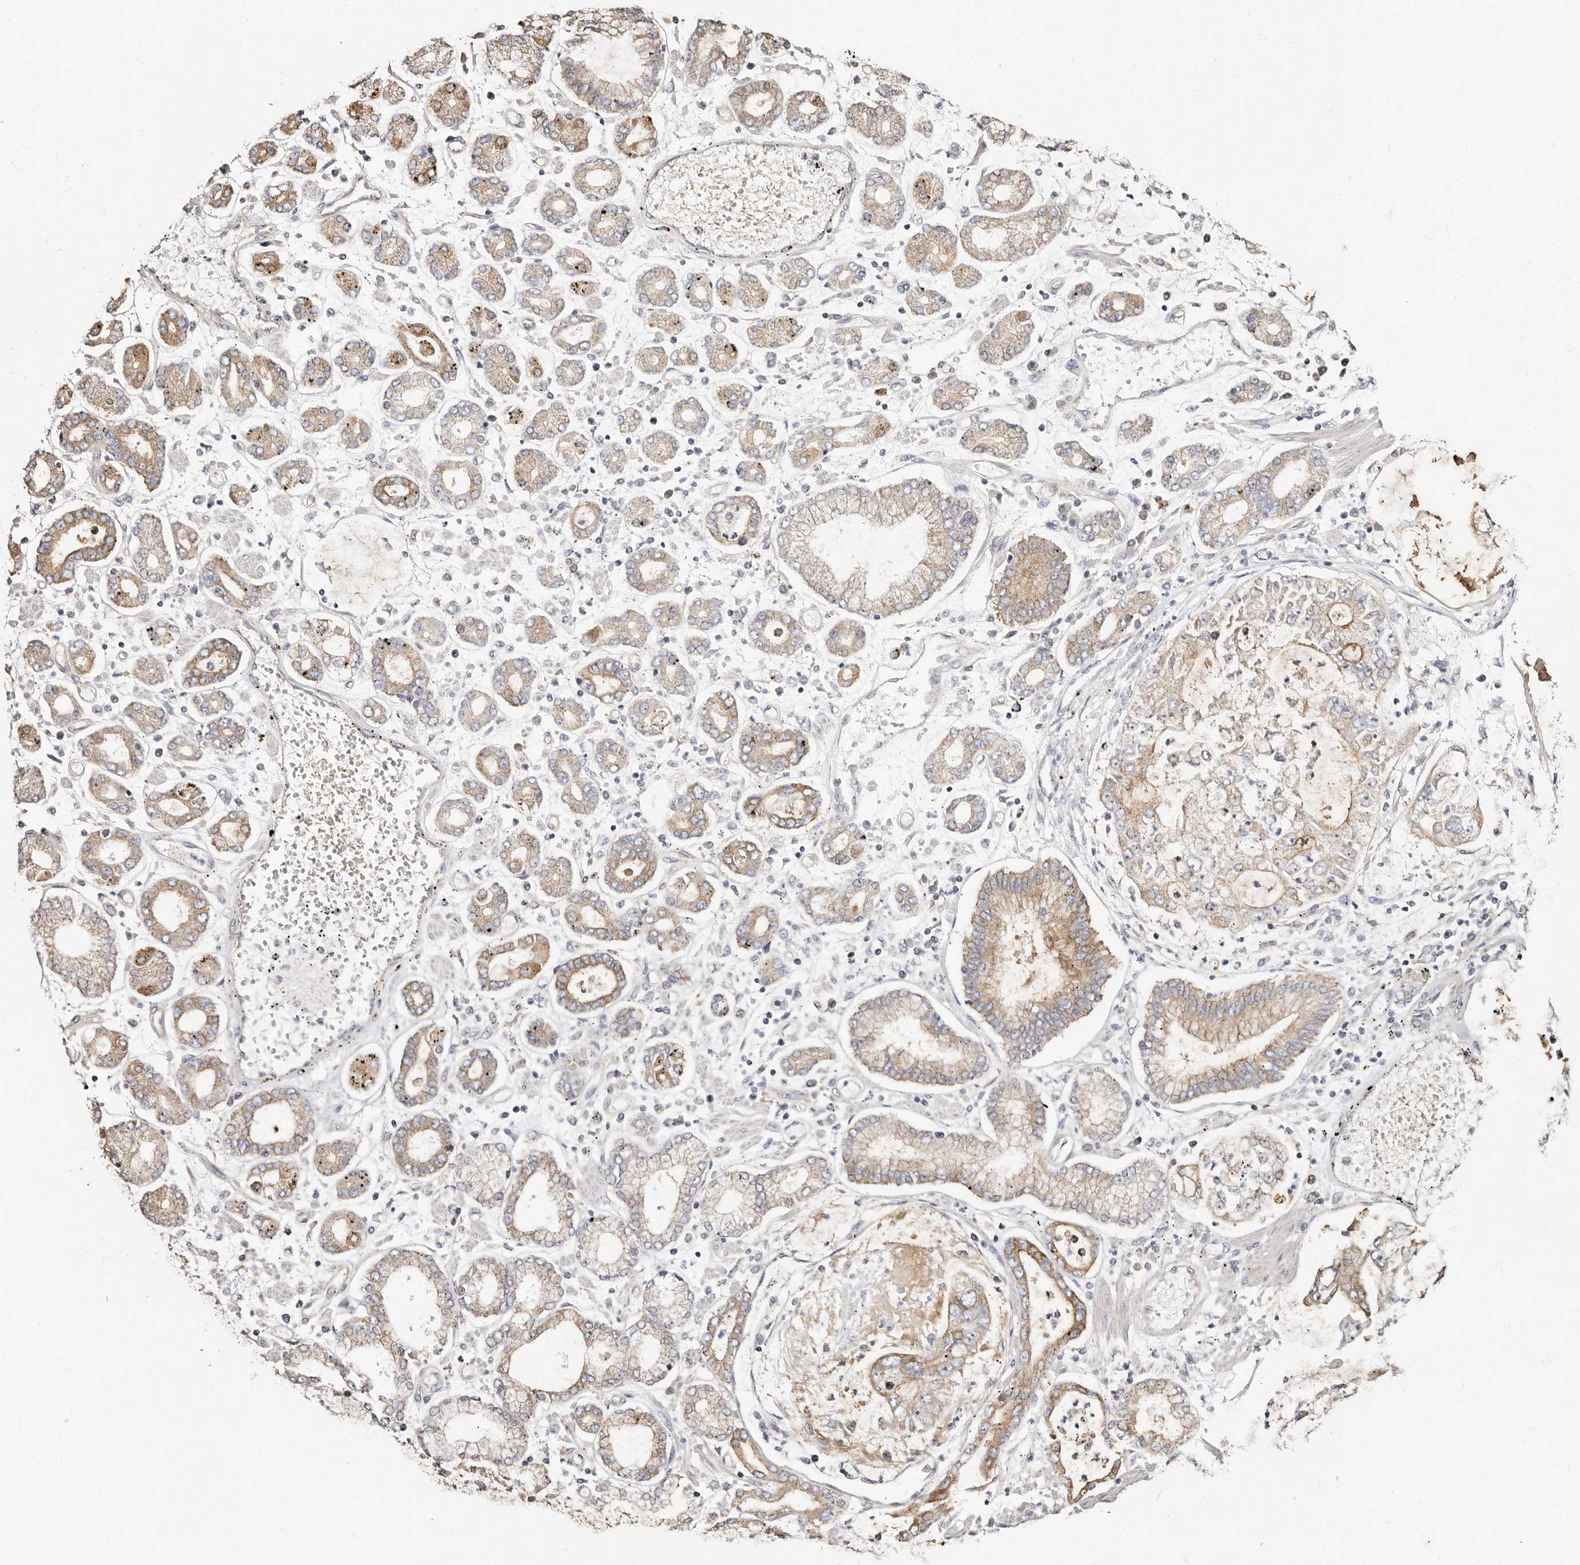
{"staining": {"intensity": "moderate", "quantity": ">75%", "location": "cytoplasmic/membranous"}, "tissue": "stomach cancer", "cell_type": "Tumor cells", "image_type": "cancer", "snomed": [{"axis": "morphology", "description": "Adenocarcinoma, NOS"}, {"axis": "topography", "description": "Stomach"}], "caption": "Protein expression analysis of human stomach cancer reveals moderate cytoplasmic/membranous positivity in approximately >75% of tumor cells.", "gene": "BAIAP2L1", "patient": {"sex": "male", "age": 76}}